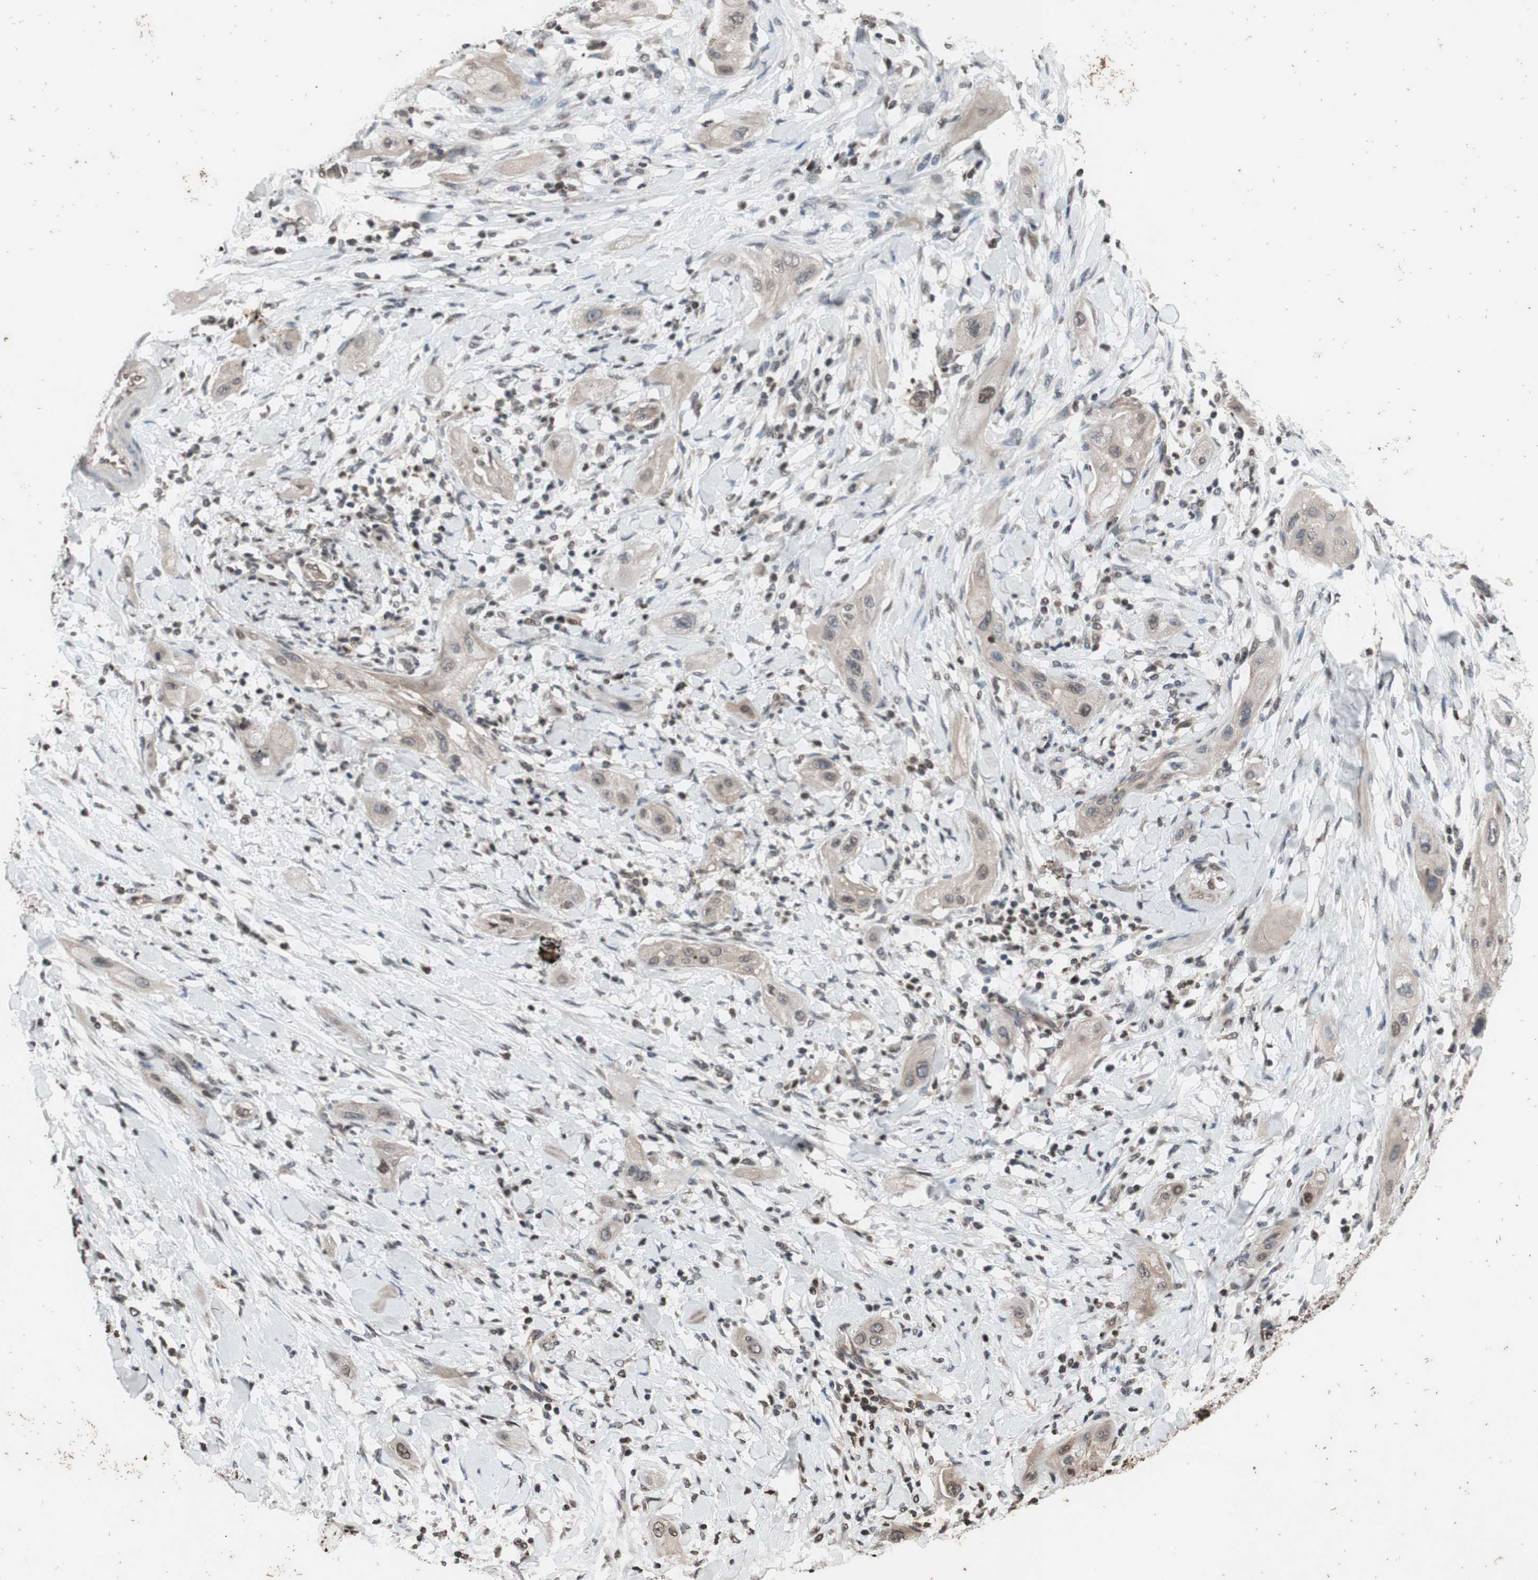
{"staining": {"intensity": "weak", "quantity": "25%-75%", "location": "cytoplasmic/membranous"}, "tissue": "lung cancer", "cell_type": "Tumor cells", "image_type": "cancer", "snomed": [{"axis": "morphology", "description": "Squamous cell carcinoma, NOS"}, {"axis": "topography", "description": "Lung"}], "caption": "Human squamous cell carcinoma (lung) stained with a protein marker exhibits weak staining in tumor cells.", "gene": "MCM6", "patient": {"sex": "female", "age": 47}}